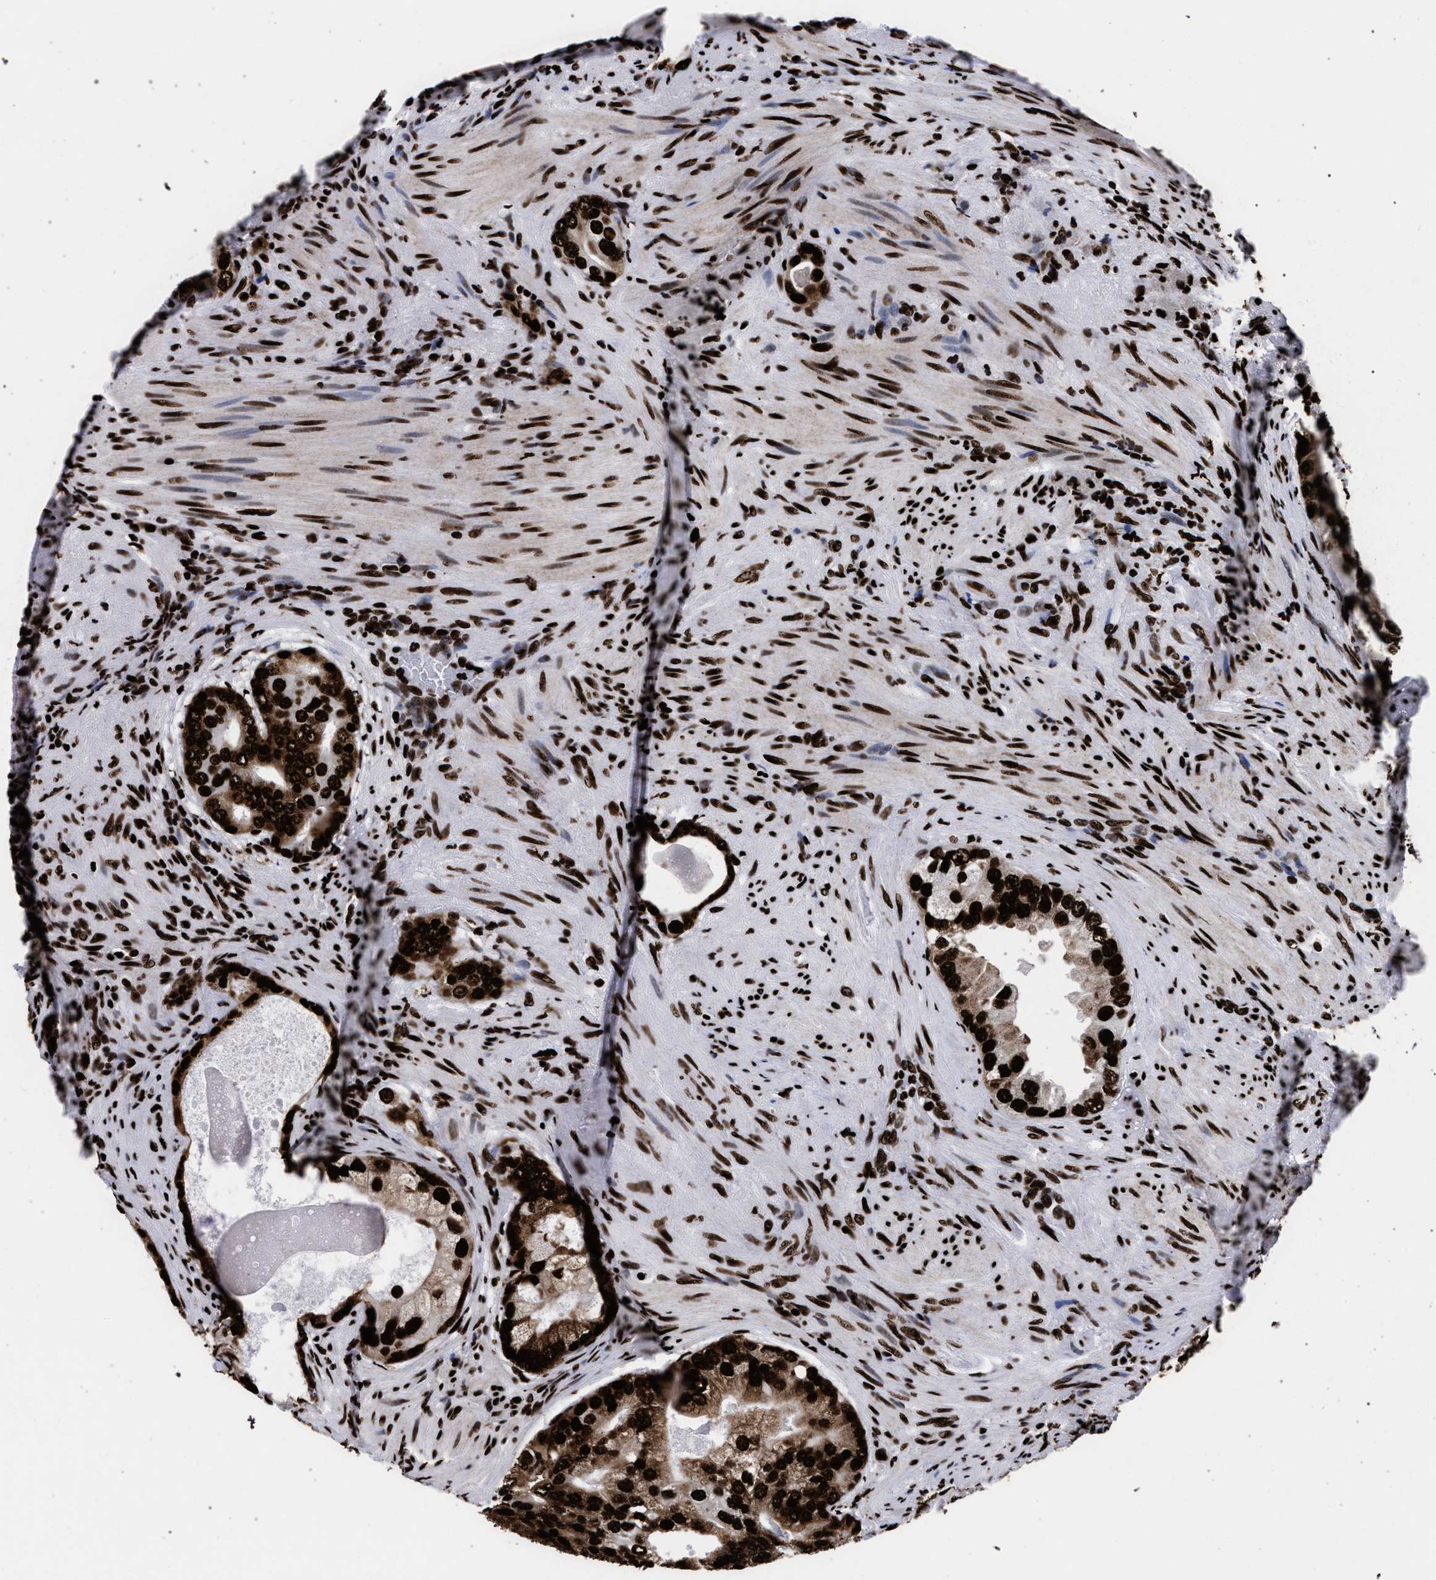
{"staining": {"intensity": "strong", "quantity": ">75%", "location": "cytoplasmic/membranous,nuclear"}, "tissue": "prostate cancer", "cell_type": "Tumor cells", "image_type": "cancer", "snomed": [{"axis": "morphology", "description": "Adenocarcinoma, High grade"}, {"axis": "topography", "description": "Prostate"}], "caption": "DAB (3,3'-diaminobenzidine) immunohistochemical staining of human prostate cancer (high-grade adenocarcinoma) demonstrates strong cytoplasmic/membranous and nuclear protein expression in approximately >75% of tumor cells. (Brightfield microscopy of DAB IHC at high magnification).", "gene": "HNRNPA1", "patient": {"sex": "male", "age": 66}}